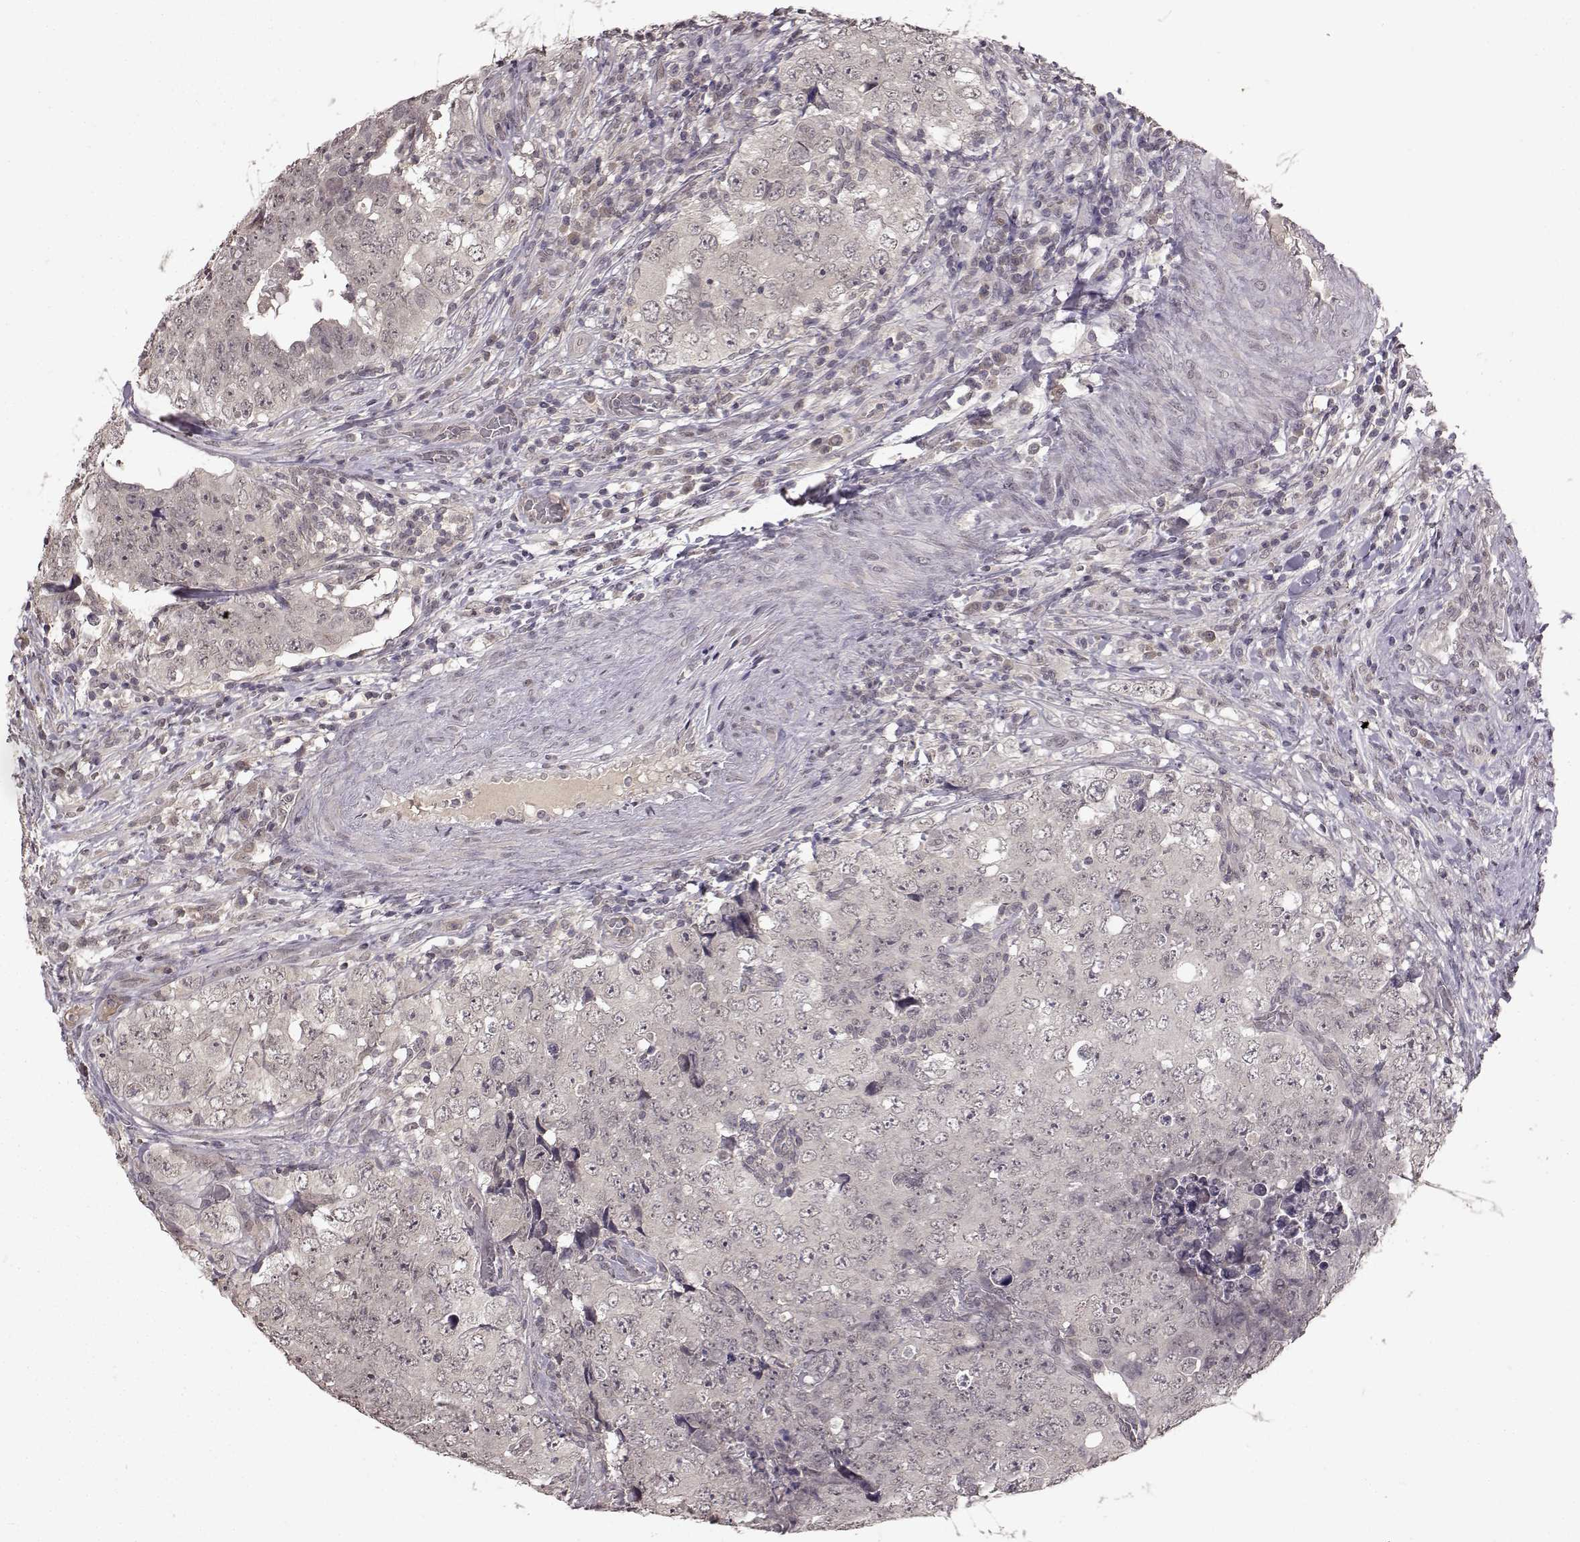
{"staining": {"intensity": "negative", "quantity": "none", "location": "none"}, "tissue": "testis cancer", "cell_type": "Tumor cells", "image_type": "cancer", "snomed": [{"axis": "morphology", "description": "Seminoma, NOS"}, {"axis": "topography", "description": "Testis"}], "caption": "The image exhibits no staining of tumor cells in testis seminoma.", "gene": "NTRK2", "patient": {"sex": "male", "age": 34}}